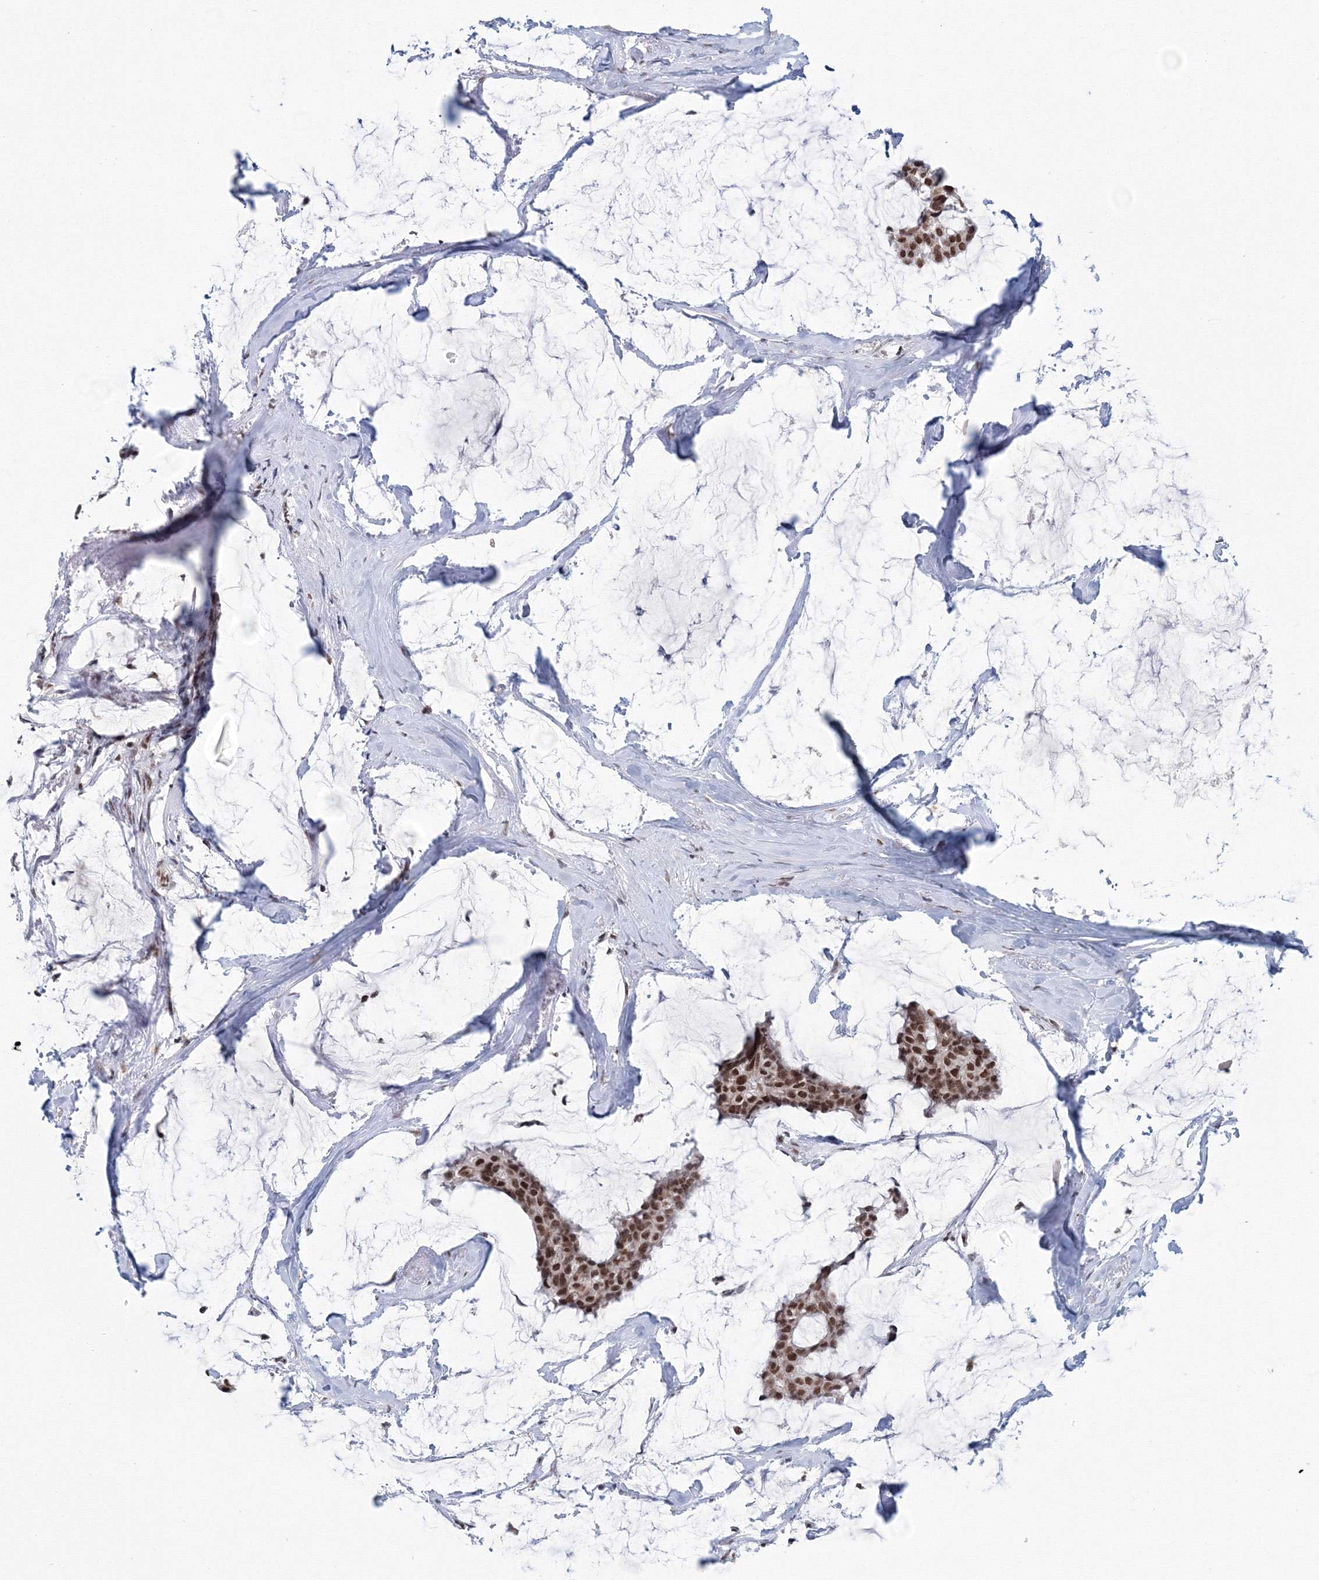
{"staining": {"intensity": "moderate", "quantity": ">75%", "location": "nuclear"}, "tissue": "breast cancer", "cell_type": "Tumor cells", "image_type": "cancer", "snomed": [{"axis": "morphology", "description": "Duct carcinoma"}, {"axis": "topography", "description": "Breast"}], "caption": "Moderate nuclear expression is identified in about >75% of tumor cells in breast intraductal carcinoma.", "gene": "SF3B6", "patient": {"sex": "female", "age": 93}}